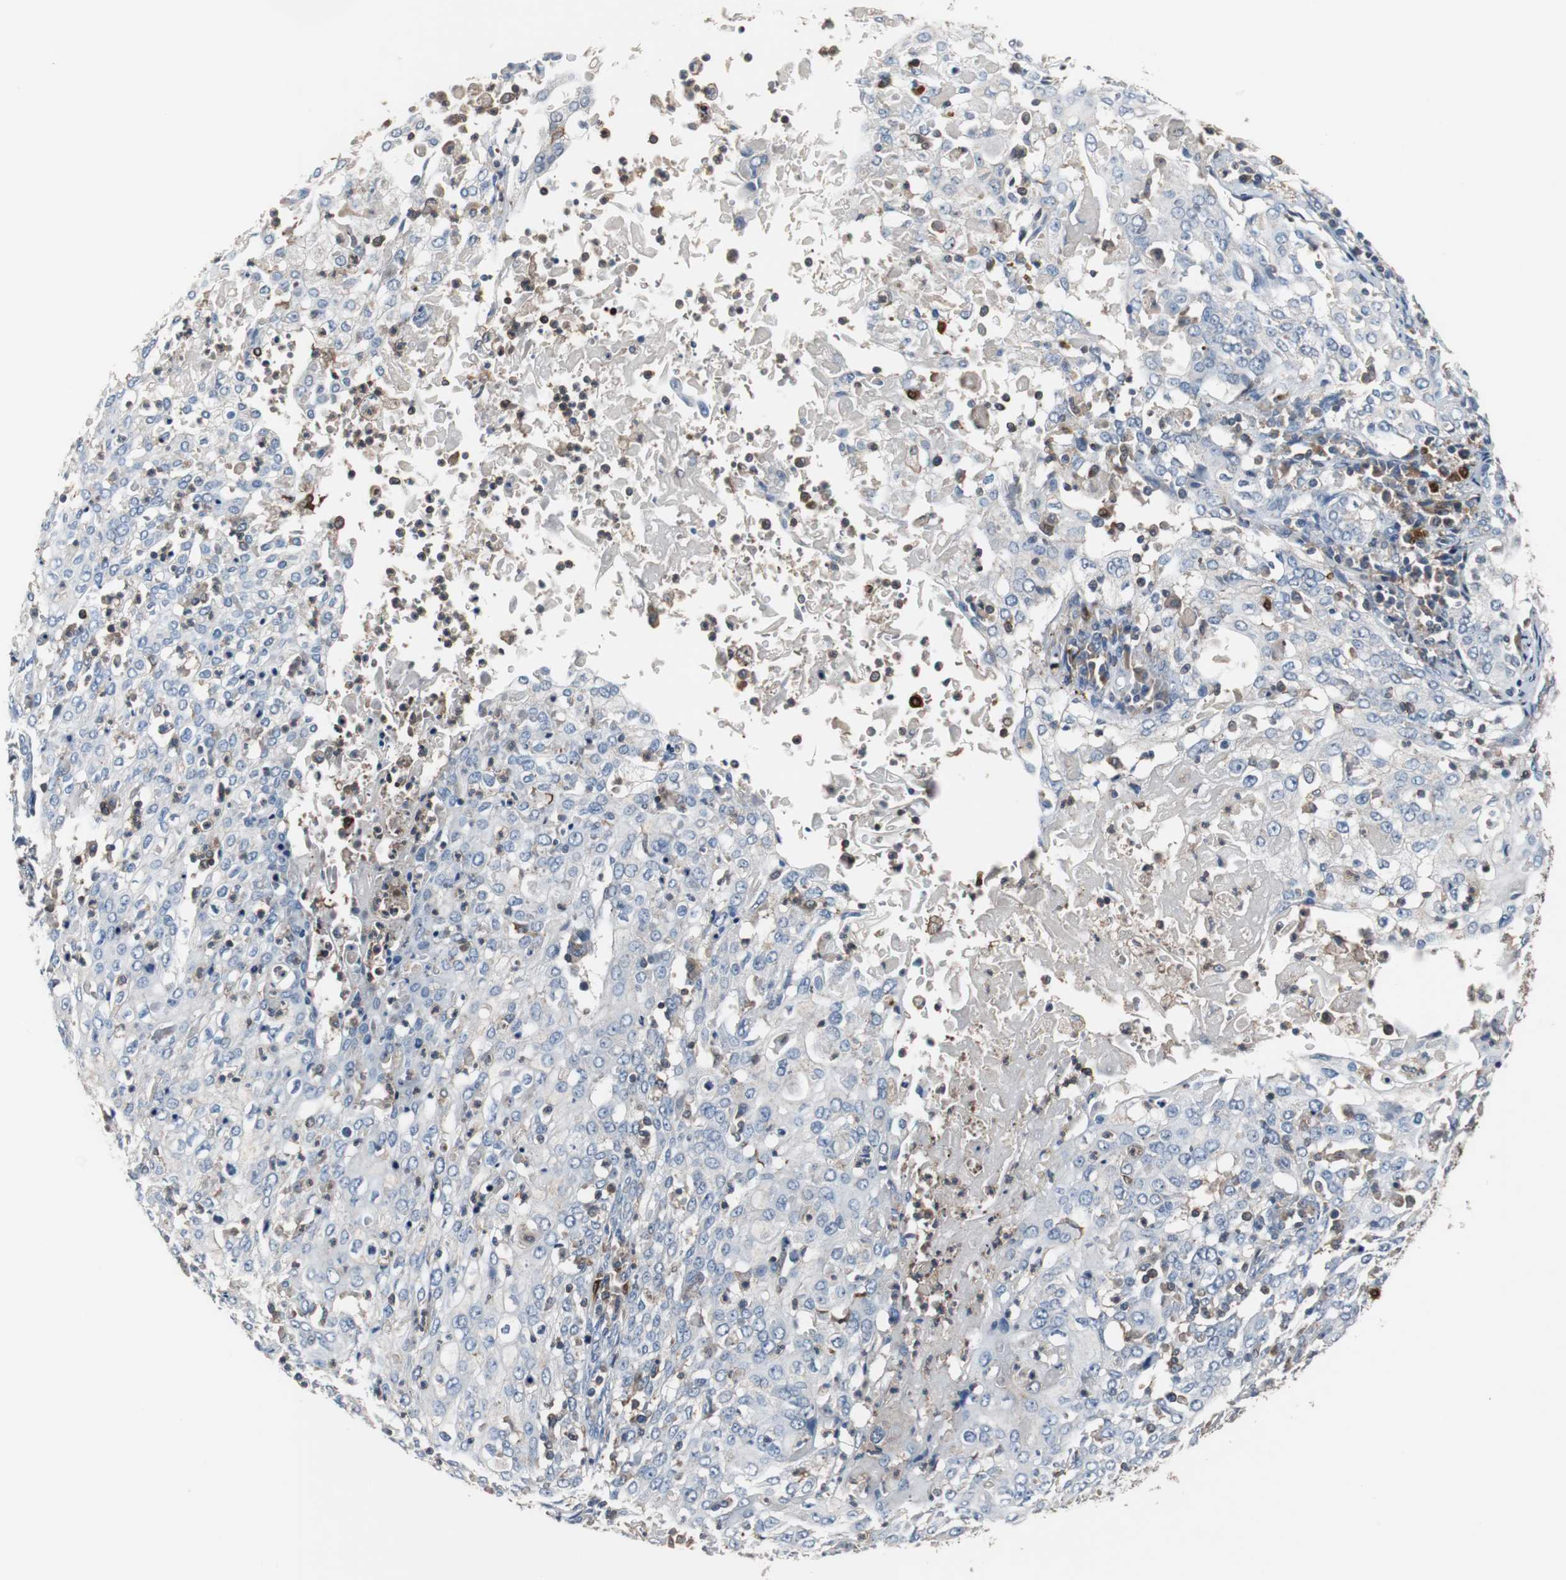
{"staining": {"intensity": "negative", "quantity": "none", "location": "none"}, "tissue": "cervical cancer", "cell_type": "Tumor cells", "image_type": "cancer", "snomed": [{"axis": "morphology", "description": "Squamous cell carcinoma, NOS"}, {"axis": "topography", "description": "Cervix"}], "caption": "Human squamous cell carcinoma (cervical) stained for a protein using immunohistochemistry reveals no expression in tumor cells.", "gene": "CALB2", "patient": {"sex": "female", "age": 39}}